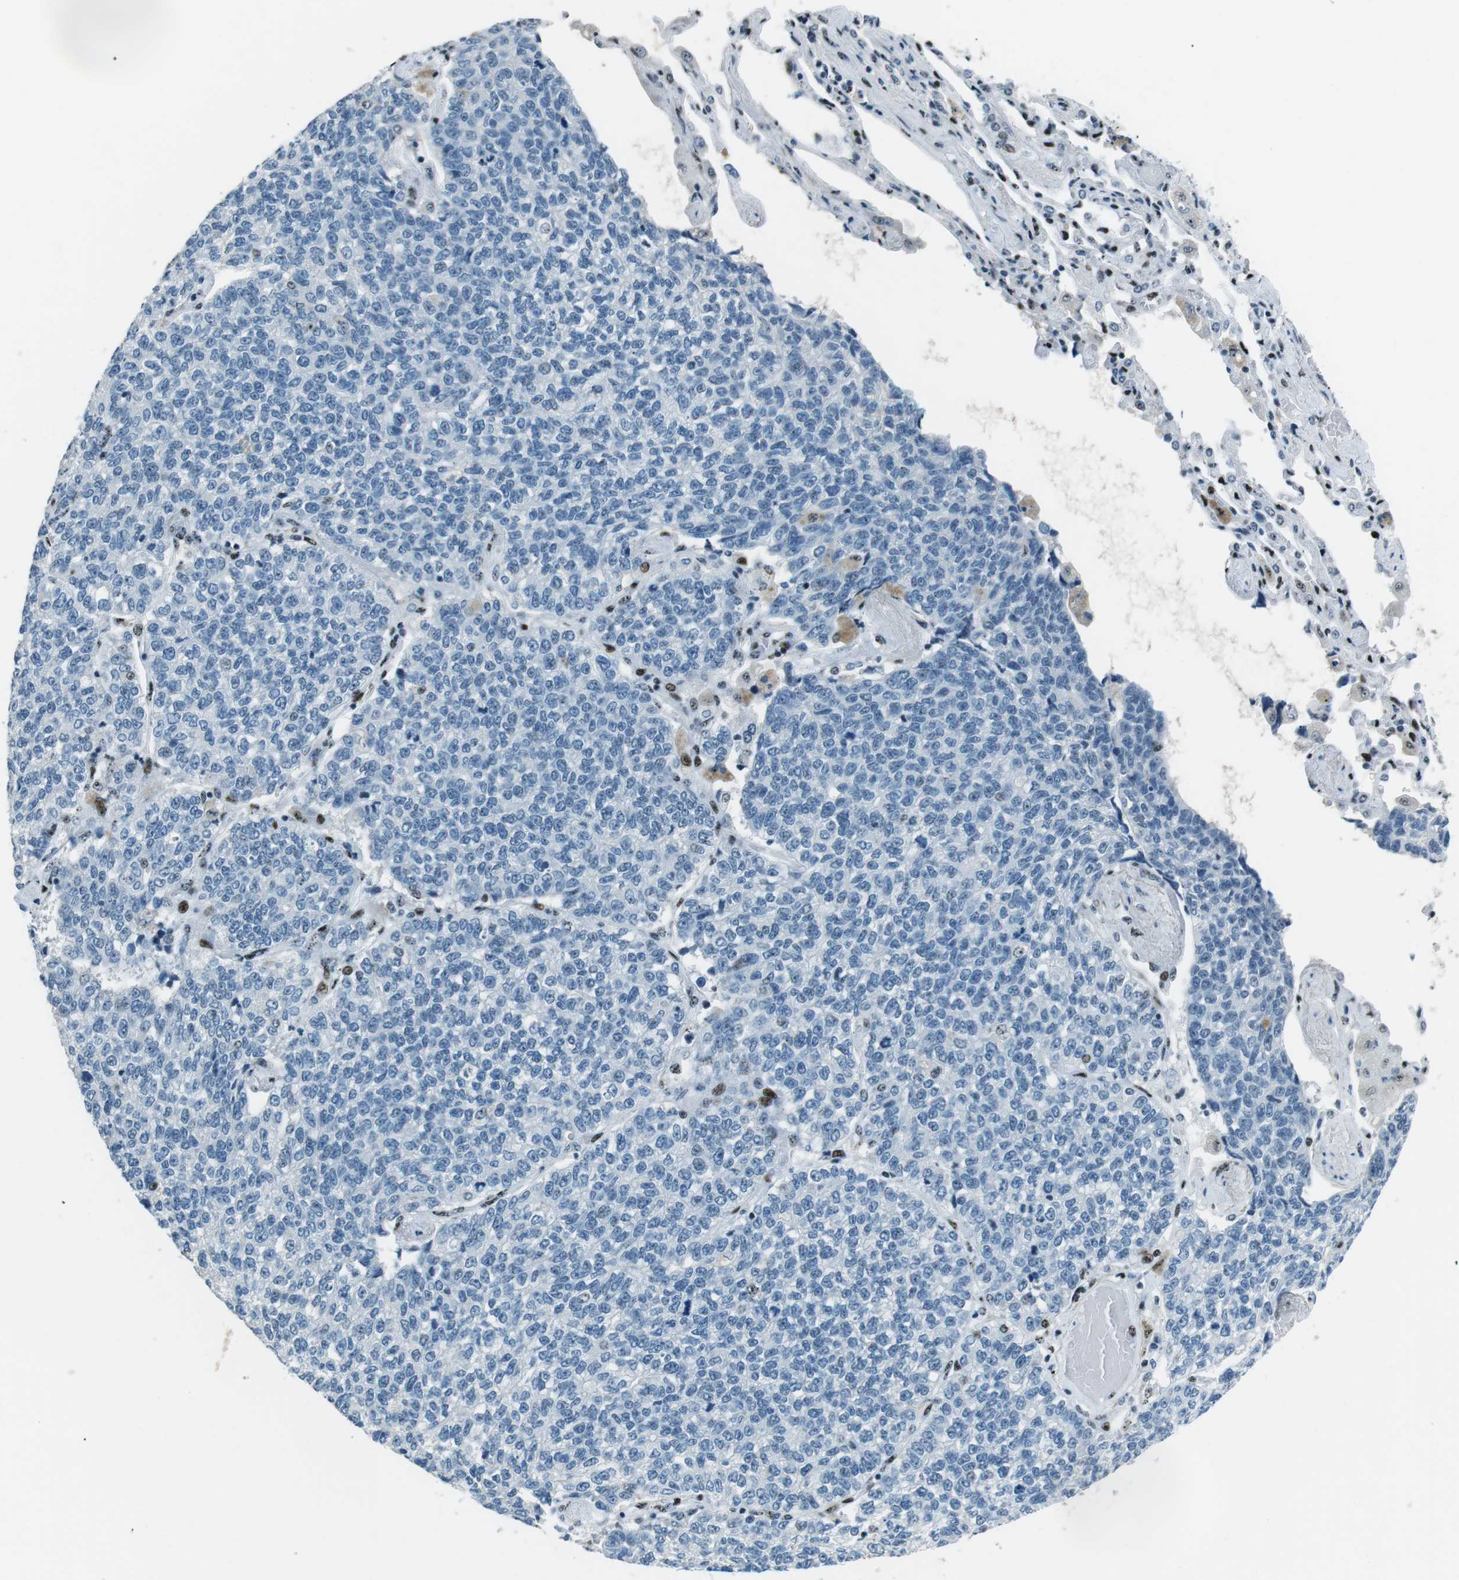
{"staining": {"intensity": "negative", "quantity": "none", "location": "none"}, "tissue": "lung cancer", "cell_type": "Tumor cells", "image_type": "cancer", "snomed": [{"axis": "morphology", "description": "Adenocarcinoma, NOS"}, {"axis": "topography", "description": "Lung"}], "caption": "Adenocarcinoma (lung) was stained to show a protein in brown. There is no significant expression in tumor cells. (DAB (3,3'-diaminobenzidine) immunohistochemistry with hematoxylin counter stain).", "gene": "PML", "patient": {"sex": "male", "age": 49}}